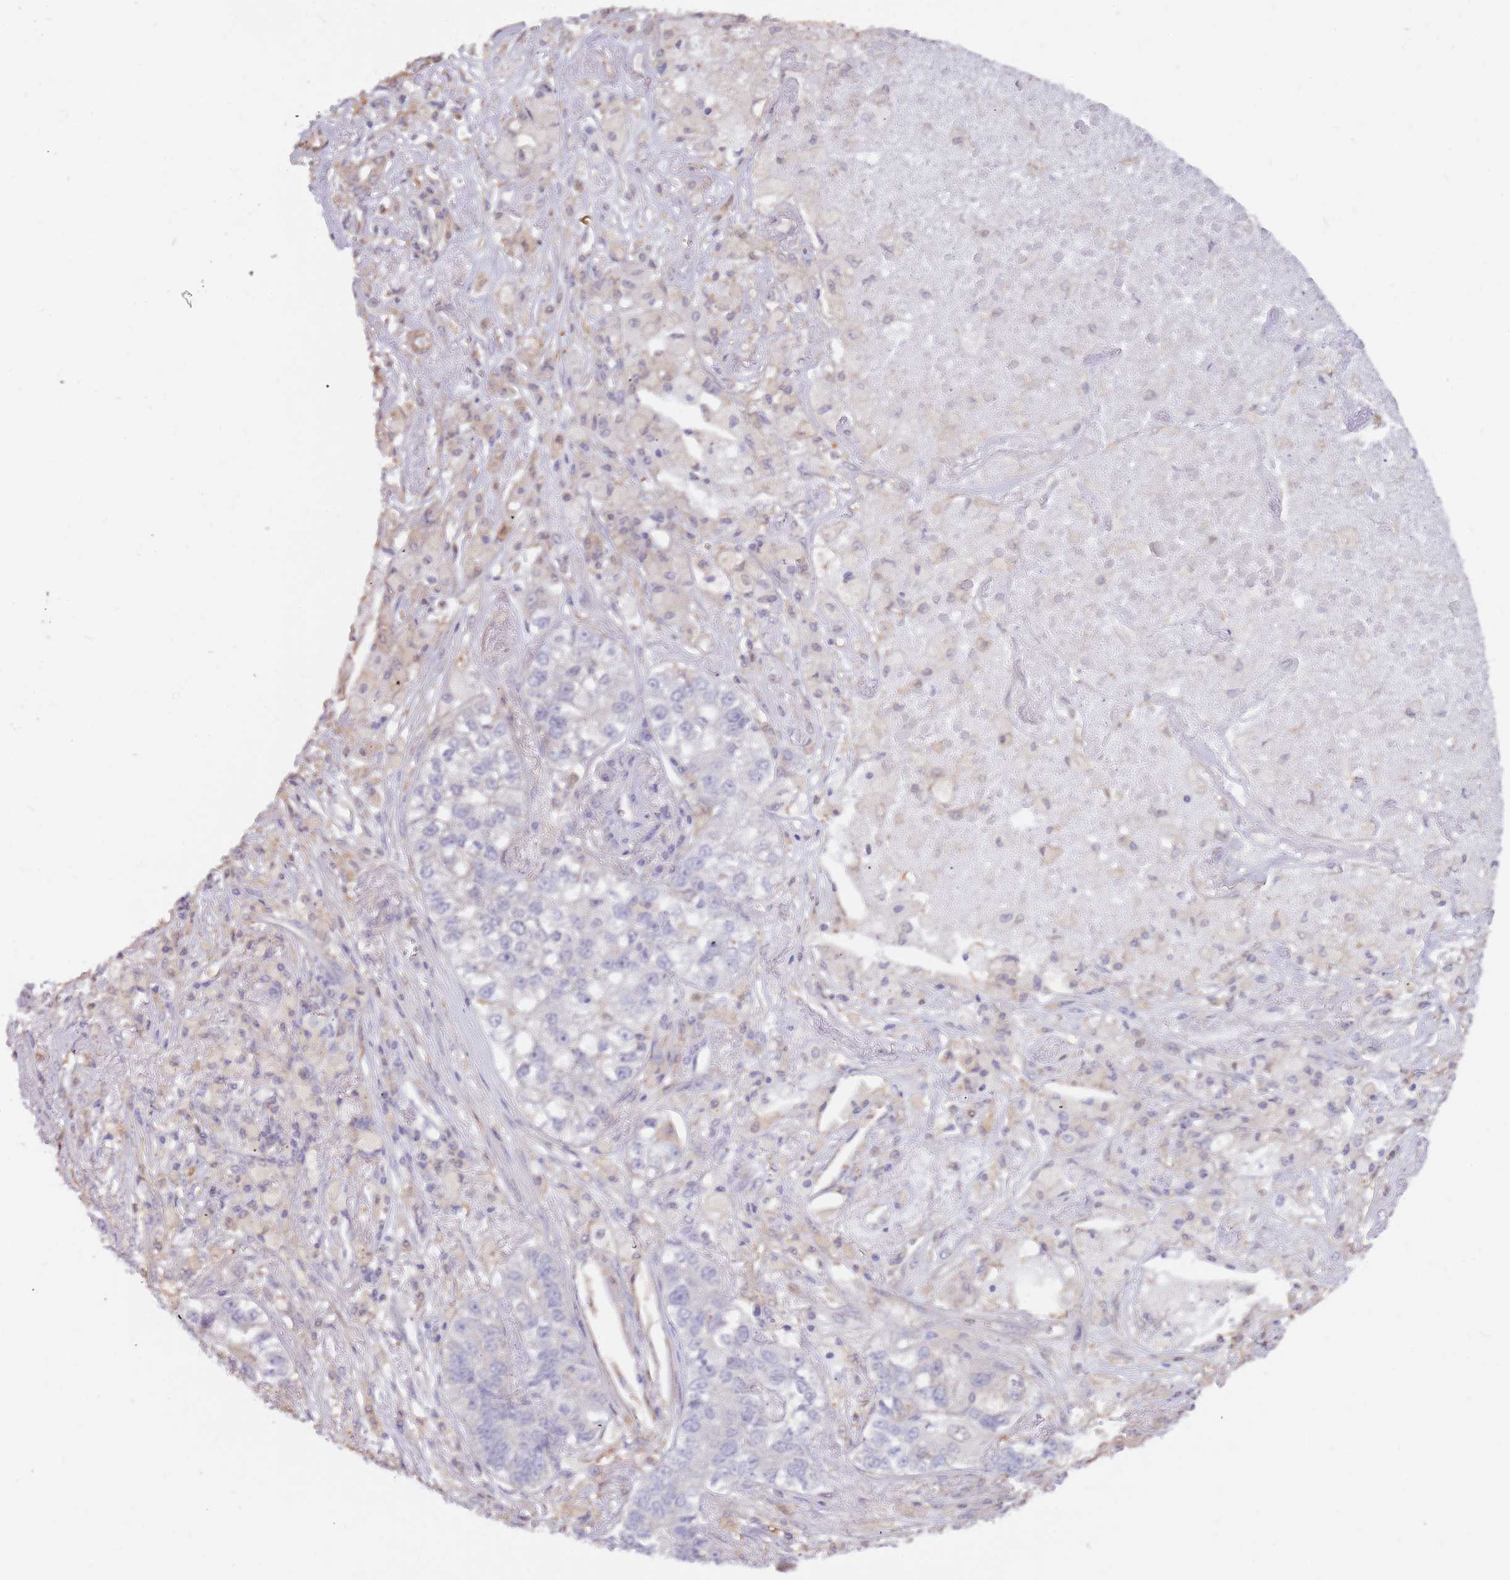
{"staining": {"intensity": "negative", "quantity": "none", "location": "none"}, "tissue": "lung cancer", "cell_type": "Tumor cells", "image_type": "cancer", "snomed": [{"axis": "morphology", "description": "Adenocarcinoma, NOS"}, {"axis": "topography", "description": "Lung"}], "caption": "Tumor cells are negative for brown protein staining in lung adenocarcinoma.", "gene": "AP5S1", "patient": {"sex": "male", "age": 49}}